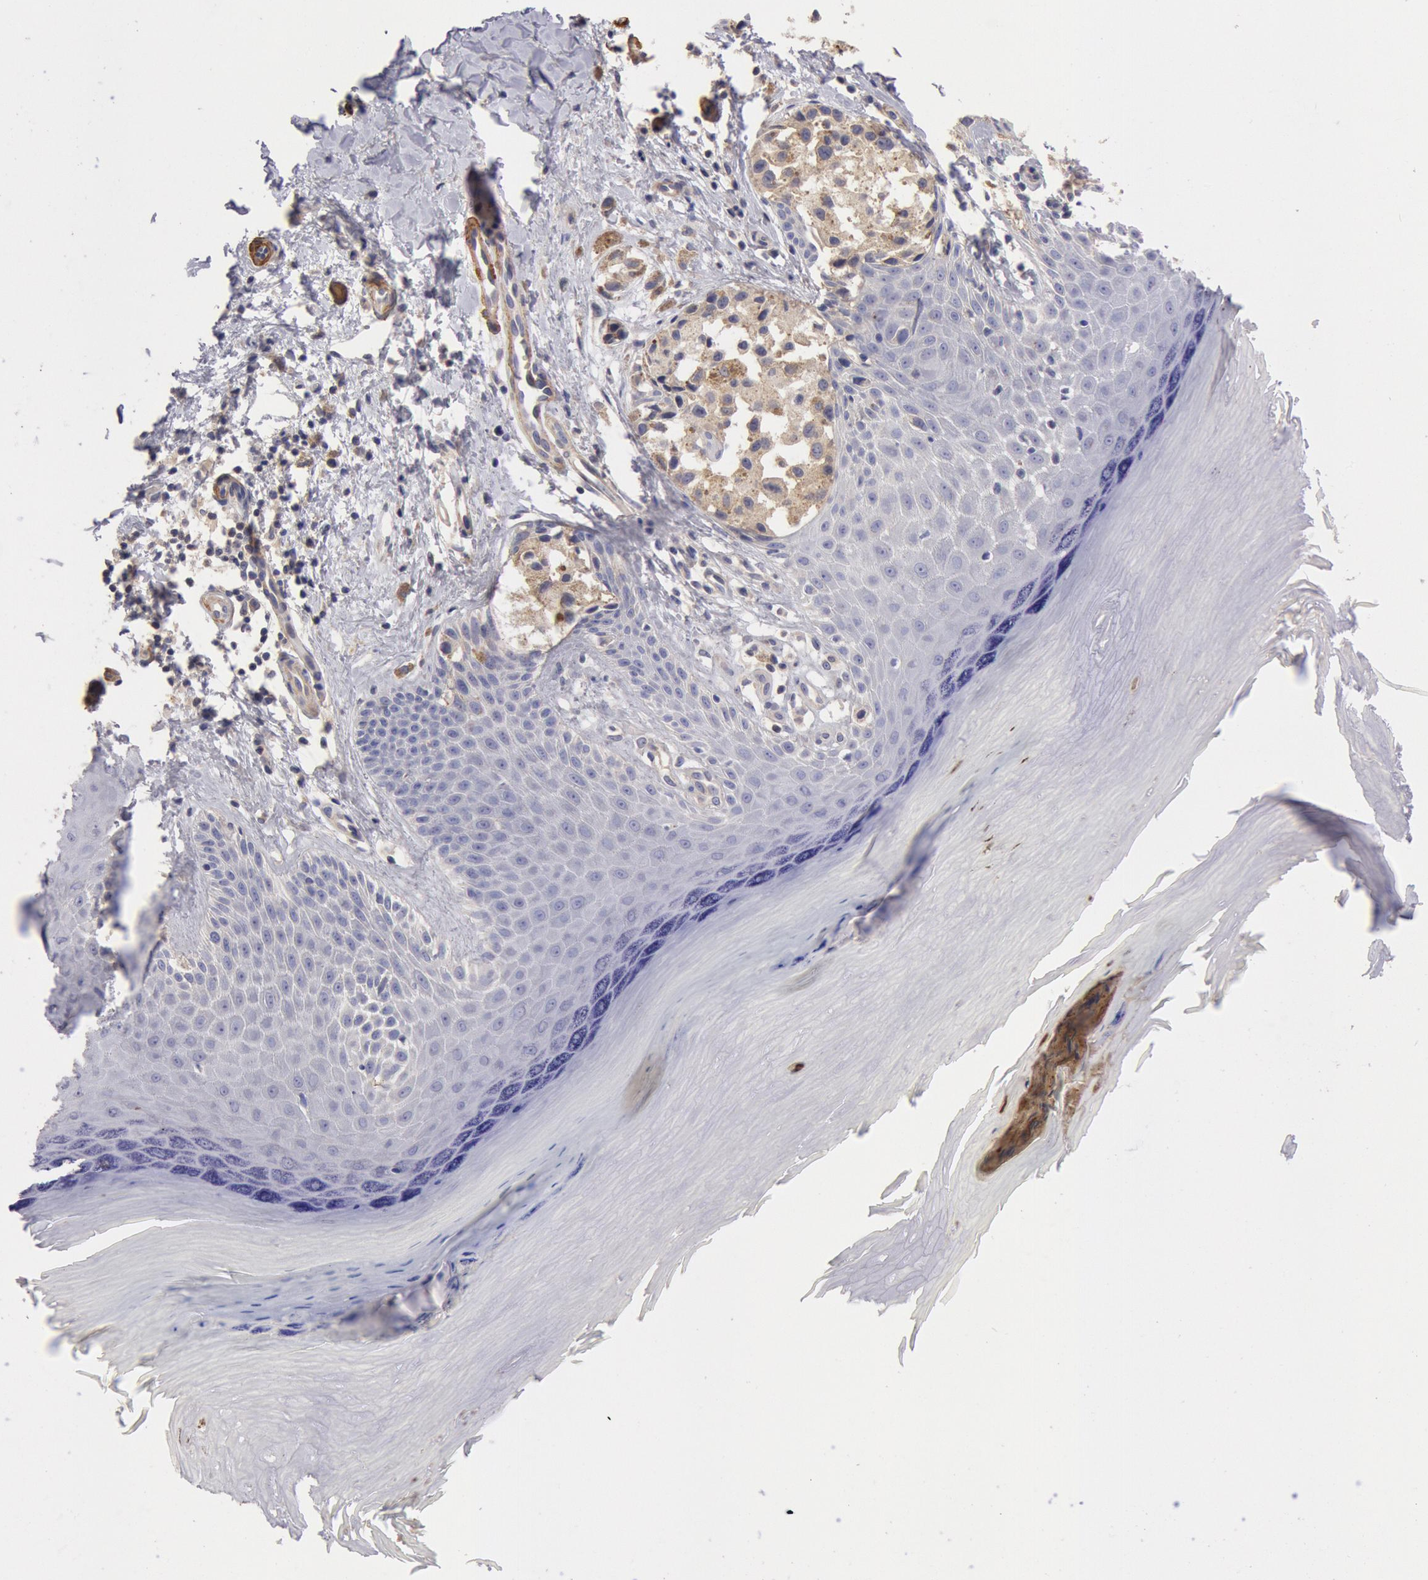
{"staining": {"intensity": "moderate", "quantity": ">75%", "location": "cytoplasmic/membranous"}, "tissue": "melanoma", "cell_type": "Tumor cells", "image_type": "cancer", "snomed": [{"axis": "morphology", "description": "Malignant melanoma, NOS"}, {"axis": "topography", "description": "Skin"}], "caption": "Immunohistochemical staining of malignant melanoma displays medium levels of moderate cytoplasmic/membranous positivity in approximately >75% of tumor cells.", "gene": "TMED8", "patient": {"sex": "male", "age": 79}}